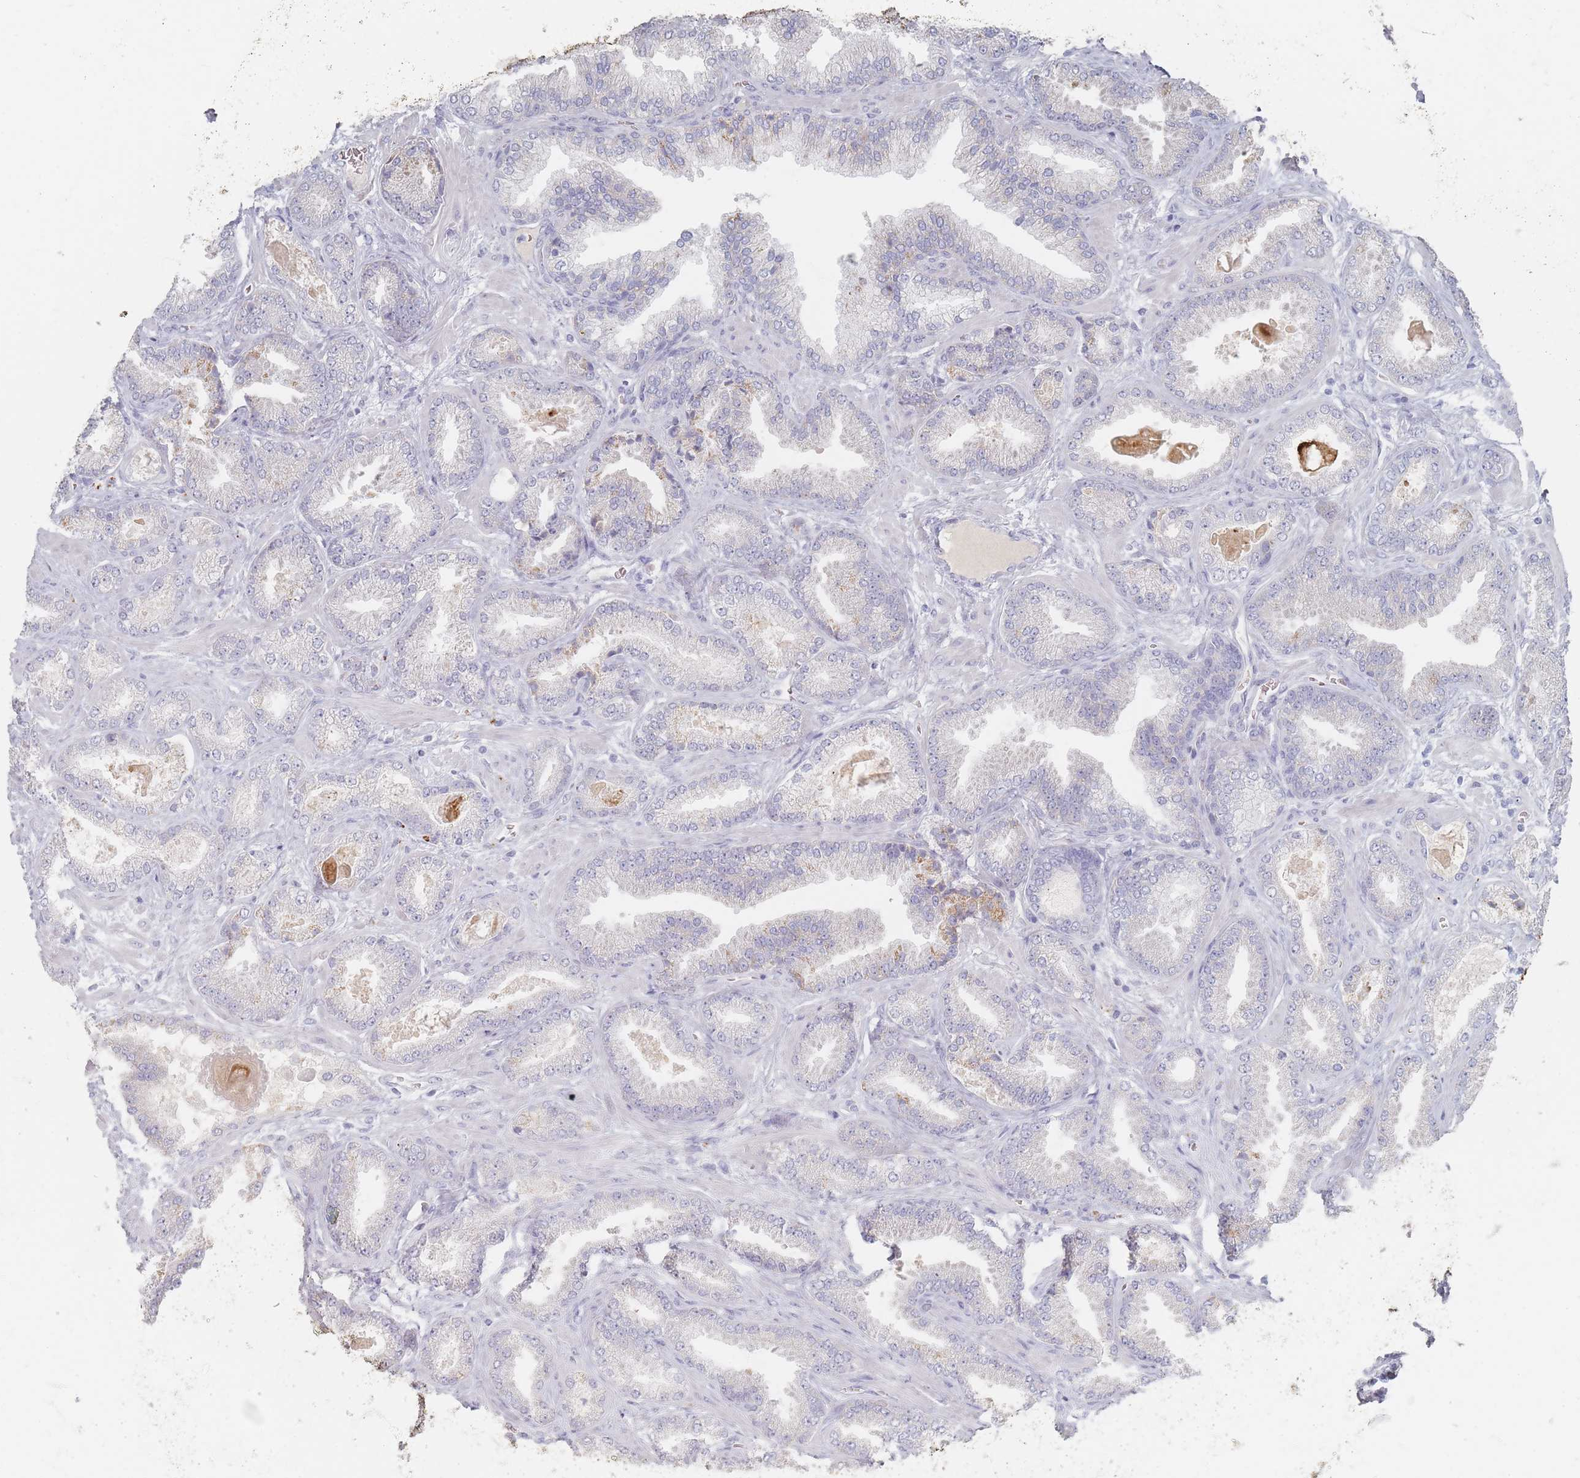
{"staining": {"intensity": "negative", "quantity": "none", "location": "none"}, "tissue": "prostate cancer", "cell_type": "Tumor cells", "image_type": "cancer", "snomed": [{"axis": "morphology", "description": "Adenocarcinoma, Low grade"}, {"axis": "topography", "description": "Prostate"}], "caption": "Immunohistochemistry (IHC) micrograph of low-grade adenocarcinoma (prostate) stained for a protein (brown), which demonstrates no staining in tumor cells. The staining is performed using DAB (3,3'-diaminobenzidine) brown chromogen with nuclei counter-stained in using hematoxylin.", "gene": "HELZ2", "patient": {"sex": "male", "age": 62}}